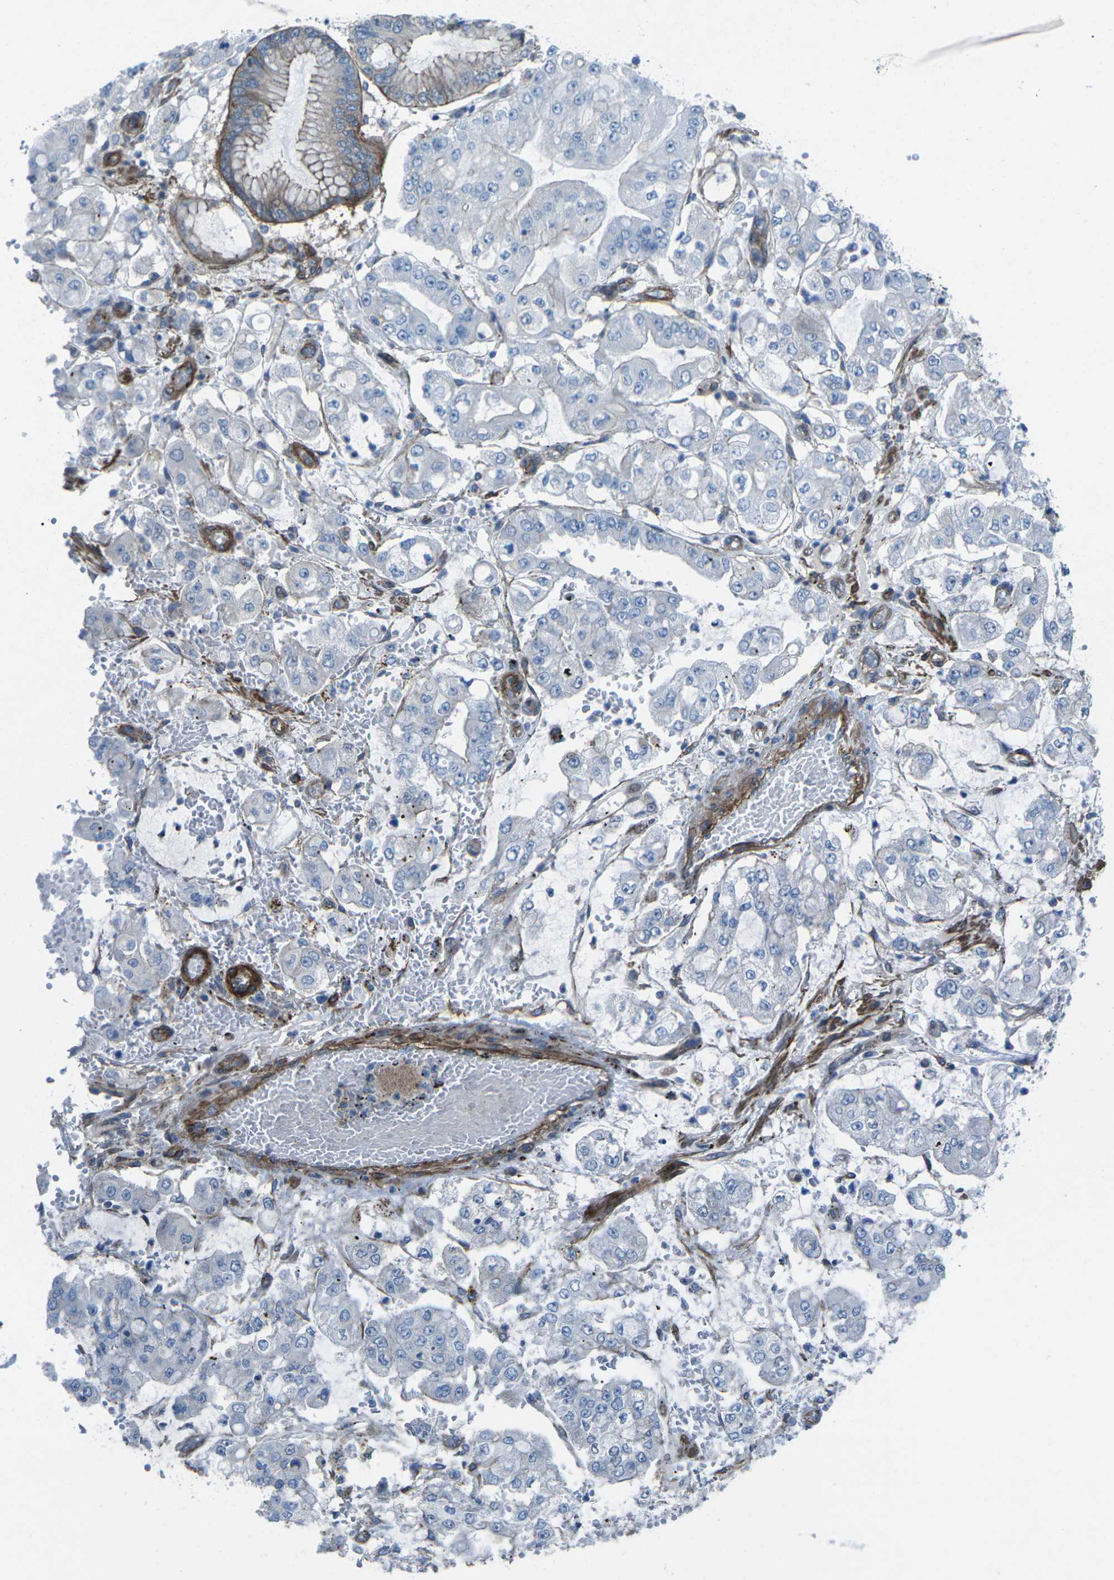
{"staining": {"intensity": "negative", "quantity": "none", "location": "none"}, "tissue": "stomach cancer", "cell_type": "Tumor cells", "image_type": "cancer", "snomed": [{"axis": "morphology", "description": "Adenocarcinoma, NOS"}, {"axis": "topography", "description": "Stomach"}], "caption": "The immunohistochemistry (IHC) image has no significant expression in tumor cells of stomach adenocarcinoma tissue.", "gene": "UTRN", "patient": {"sex": "male", "age": 76}}